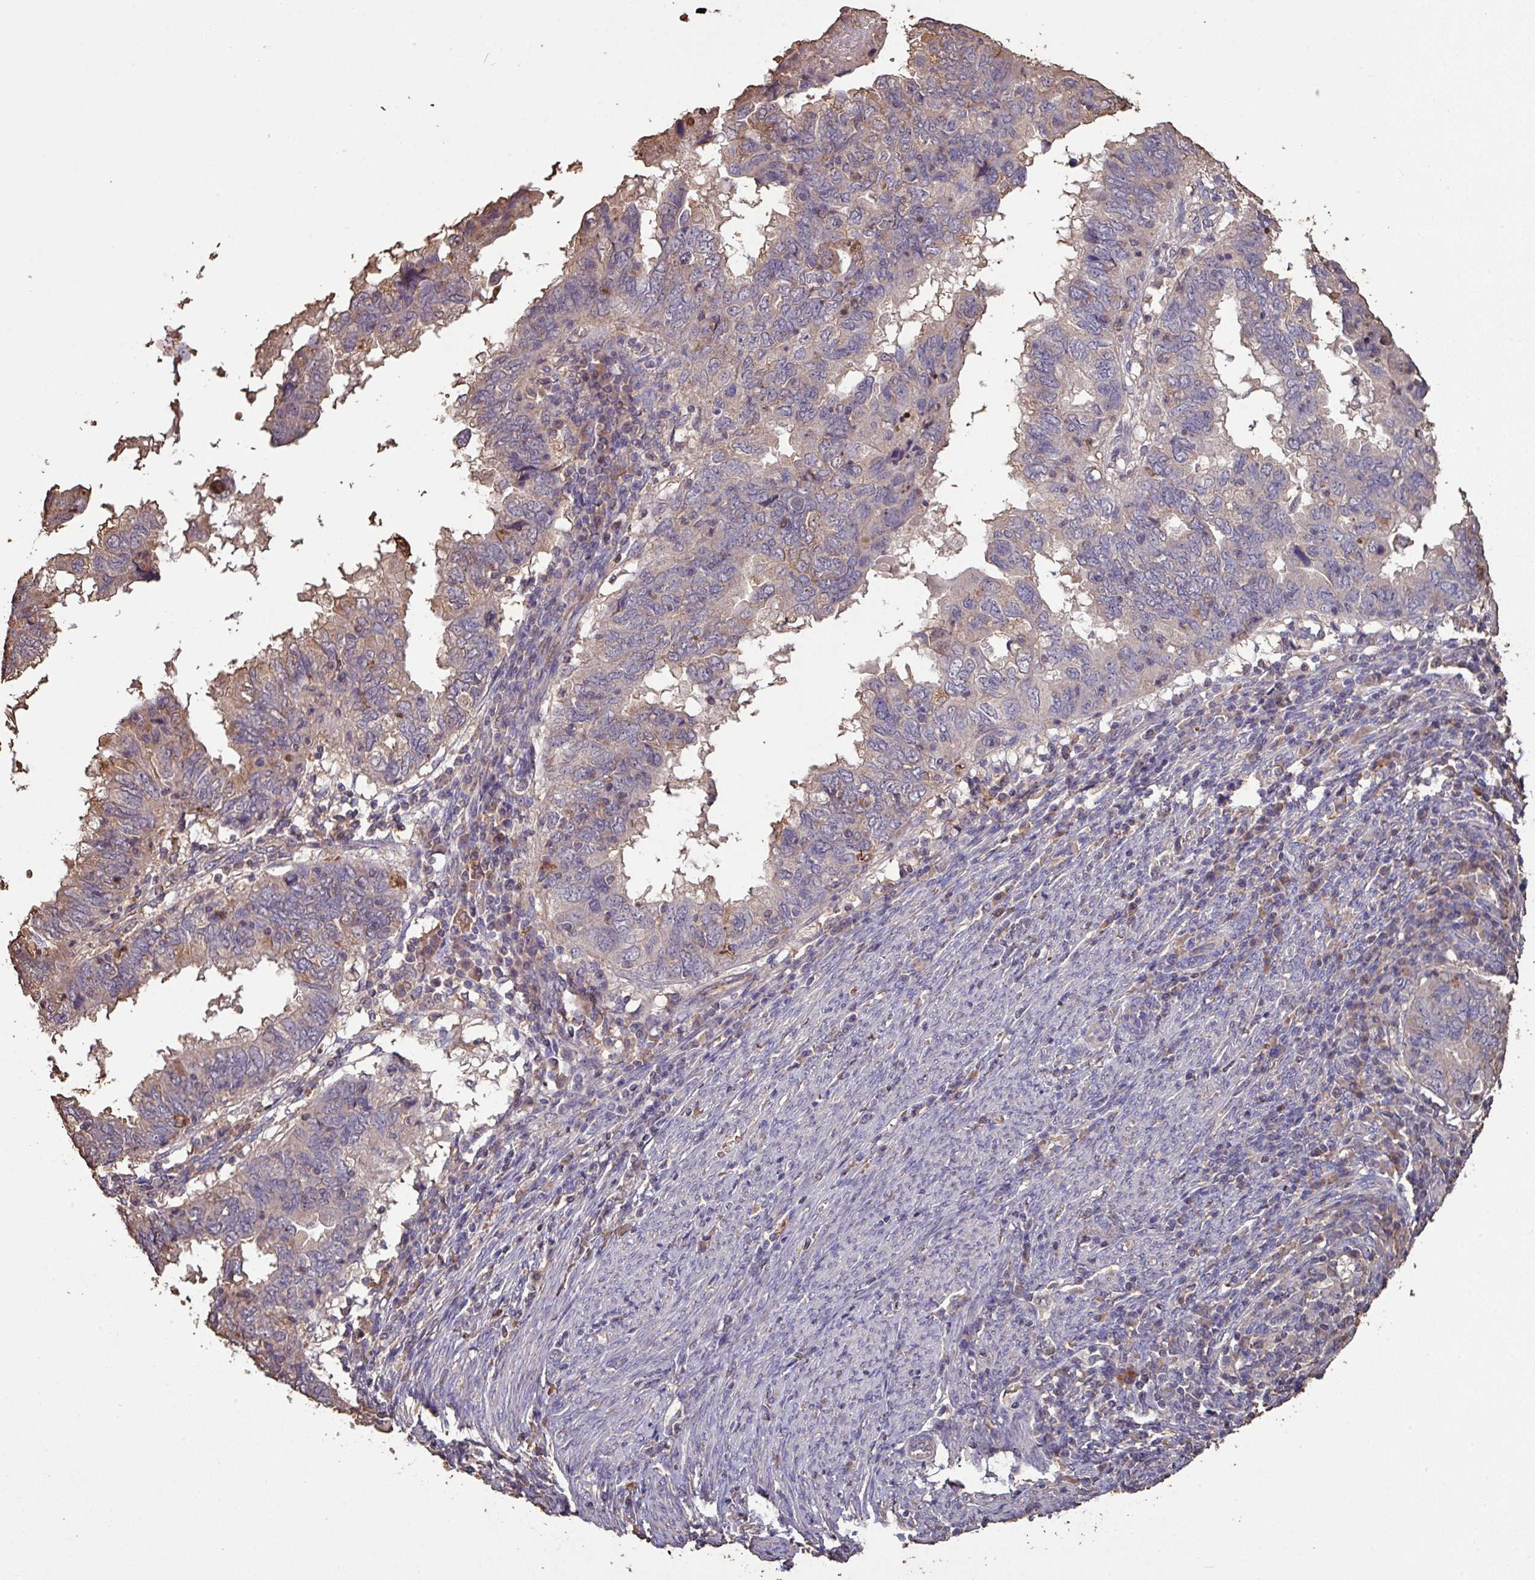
{"staining": {"intensity": "weak", "quantity": "25%-75%", "location": "cytoplasmic/membranous"}, "tissue": "endometrial cancer", "cell_type": "Tumor cells", "image_type": "cancer", "snomed": [{"axis": "morphology", "description": "Adenocarcinoma, NOS"}, {"axis": "topography", "description": "Uterus"}], "caption": "Immunohistochemical staining of endometrial cancer (adenocarcinoma) shows low levels of weak cytoplasmic/membranous positivity in about 25%-75% of tumor cells.", "gene": "CAMK2B", "patient": {"sex": "female", "age": 77}}